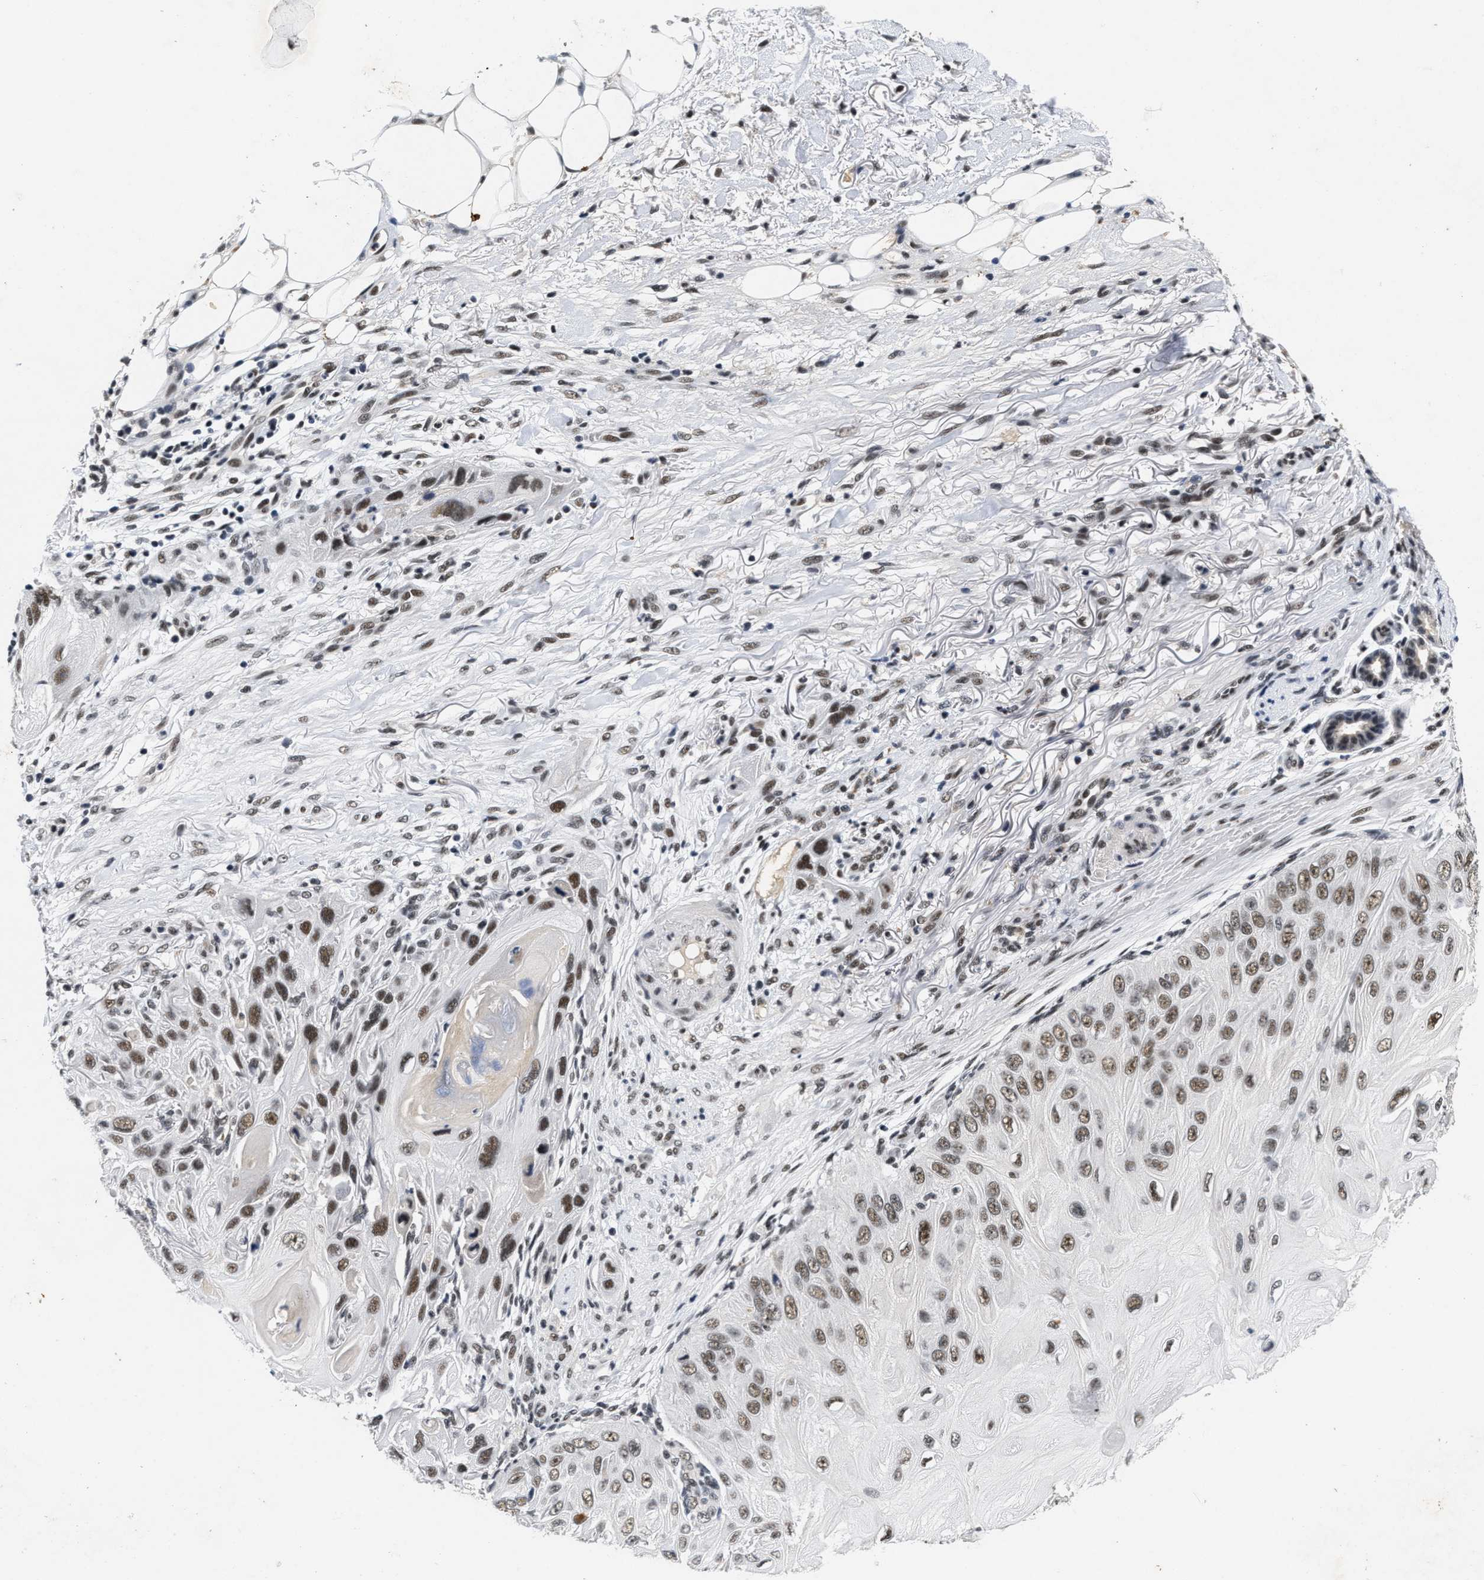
{"staining": {"intensity": "weak", "quantity": ">75%", "location": "nuclear"}, "tissue": "skin cancer", "cell_type": "Tumor cells", "image_type": "cancer", "snomed": [{"axis": "morphology", "description": "Squamous cell carcinoma, NOS"}, {"axis": "topography", "description": "Skin"}], "caption": "Tumor cells display low levels of weak nuclear positivity in approximately >75% of cells in skin cancer.", "gene": "INIP", "patient": {"sex": "female", "age": 77}}